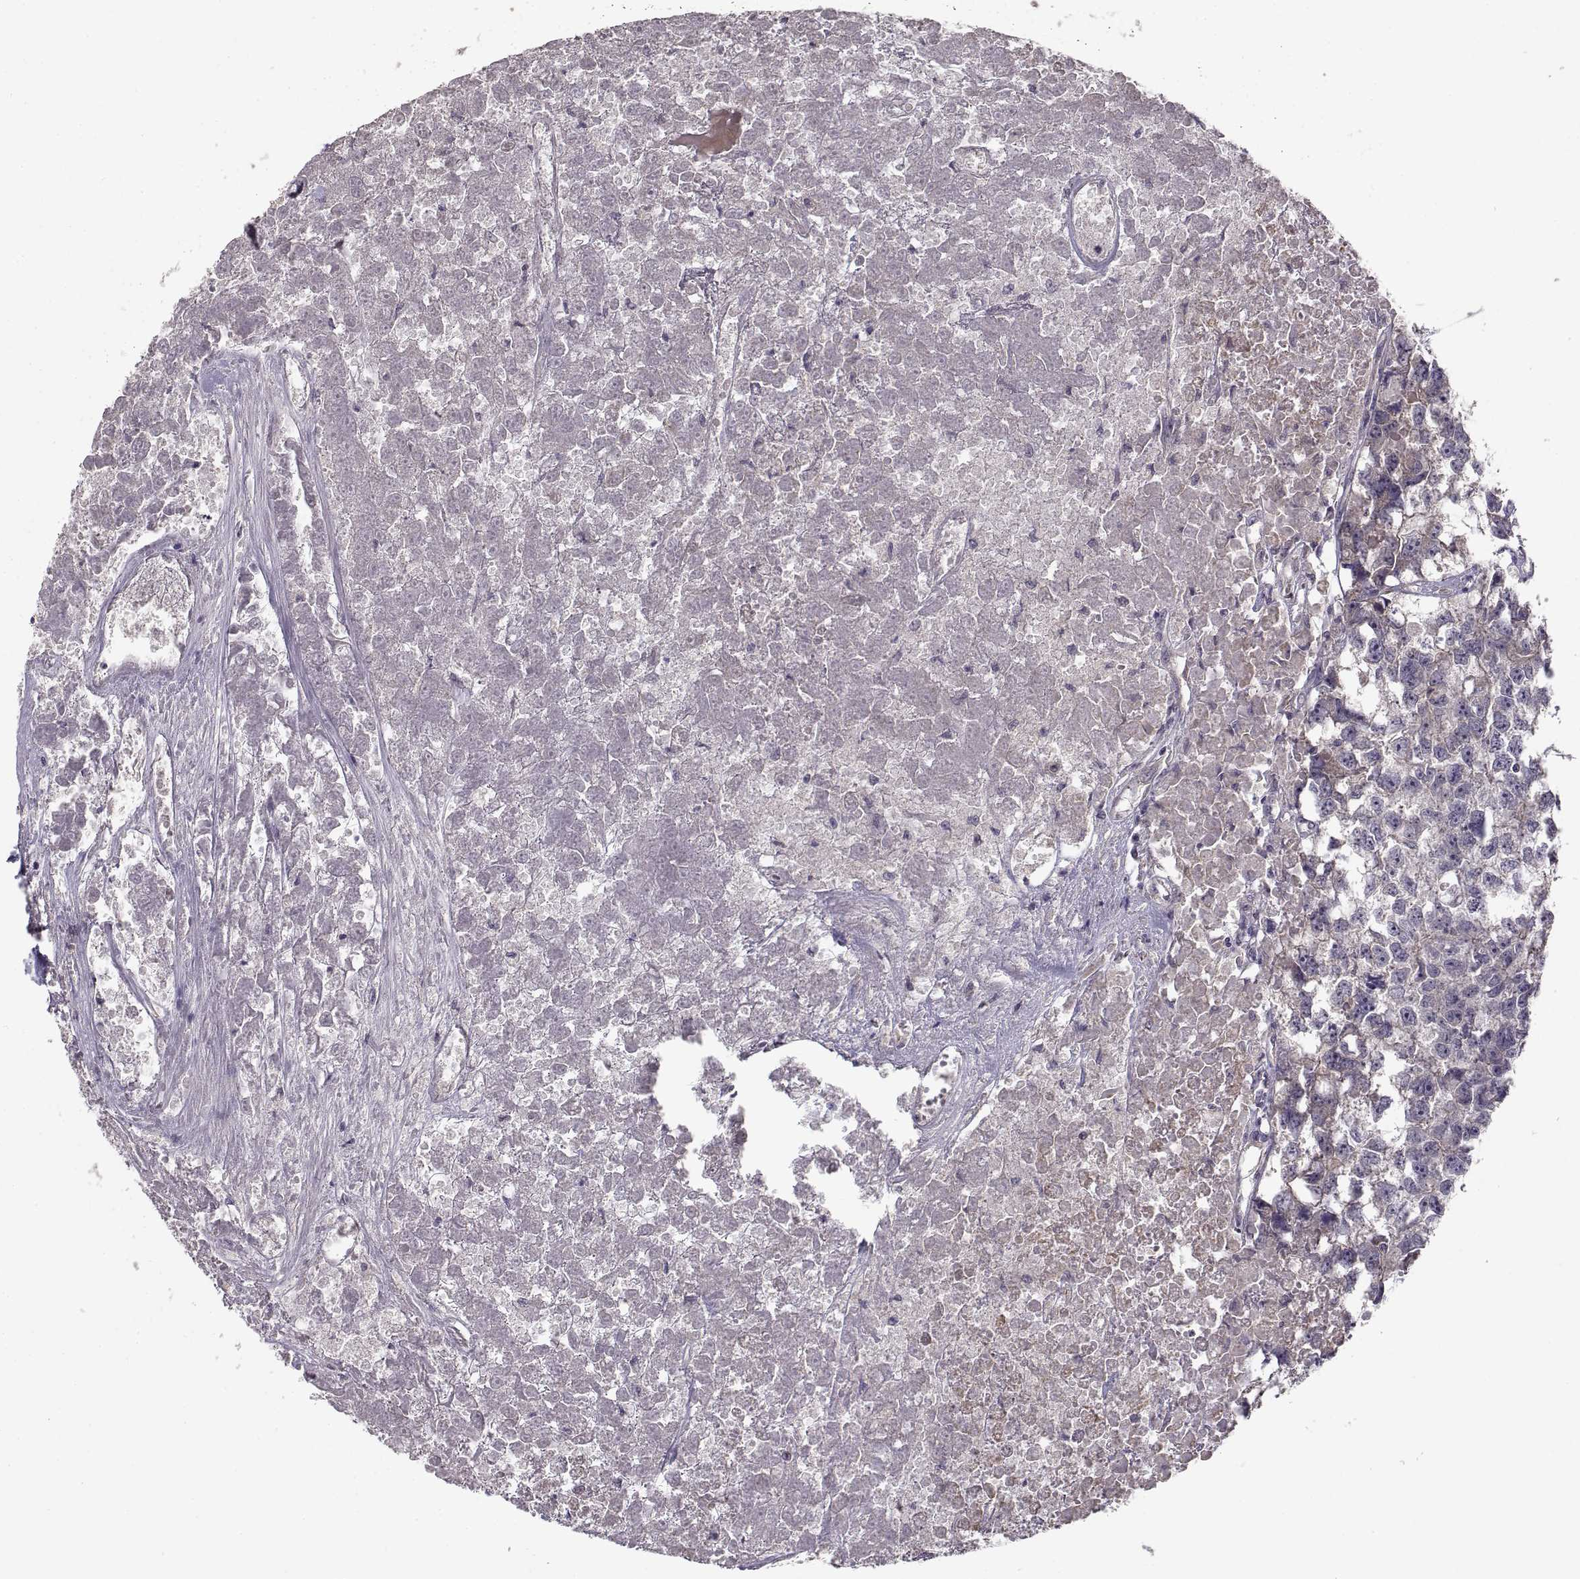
{"staining": {"intensity": "negative", "quantity": "none", "location": "none"}, "tissue": "testis cancer", "cell_type": "Tumor cells", "image_type": "cancer", "snomed": [{"axis": "morphology", "description": "Carcinoma, Embryonal, NOS"}, {"axis": "morphology", "description": "Teratoma, malignant, NOS"}, {"axis": "topography", "description": "Testis"}], "caption": "Immunohistochemistry of human testis embryonal carcinoma displays no staining in tumor cells.", "gene": "ENTPD8", "patient": {"sex": "male", "age": 44}}